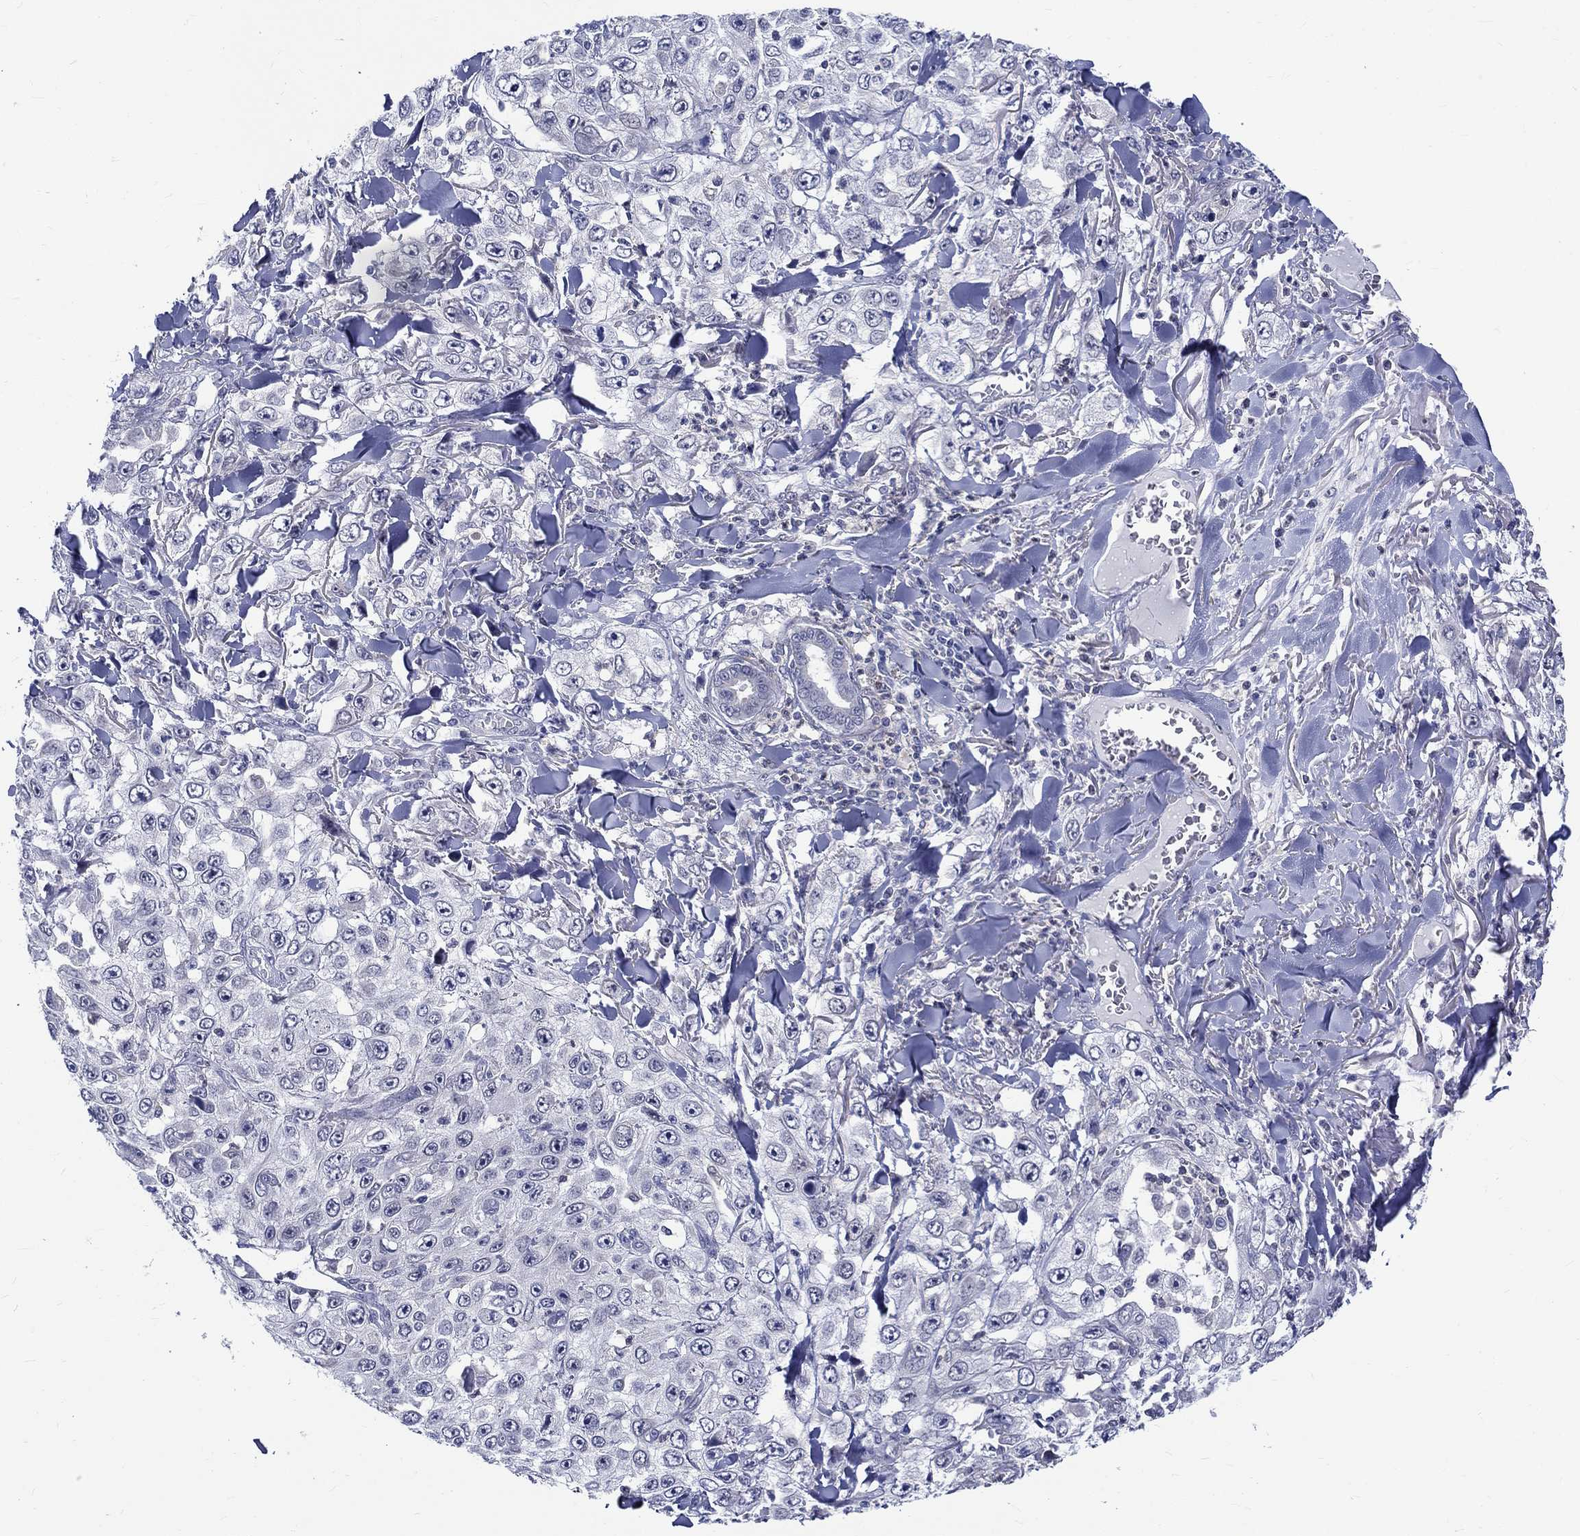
{"staining": {"intensity": "negative", "quantity": "none", "location": "none"}, "tissue": "skin cancer", "cell_type": "Tumor cells", "image_type": "cancer", "snomed": [{"axis": "morphology", "description": "Squamous cell carcinoma, NOS"}, {"axis": "topography", "description": "Skin"}], "caption": "The IHC image has no significant staining in tumor cells of skin squamous cell carcinoma tissue.", "gene": "ST6GALNAC1", "patient": {"sex": "male", "age": 82}}